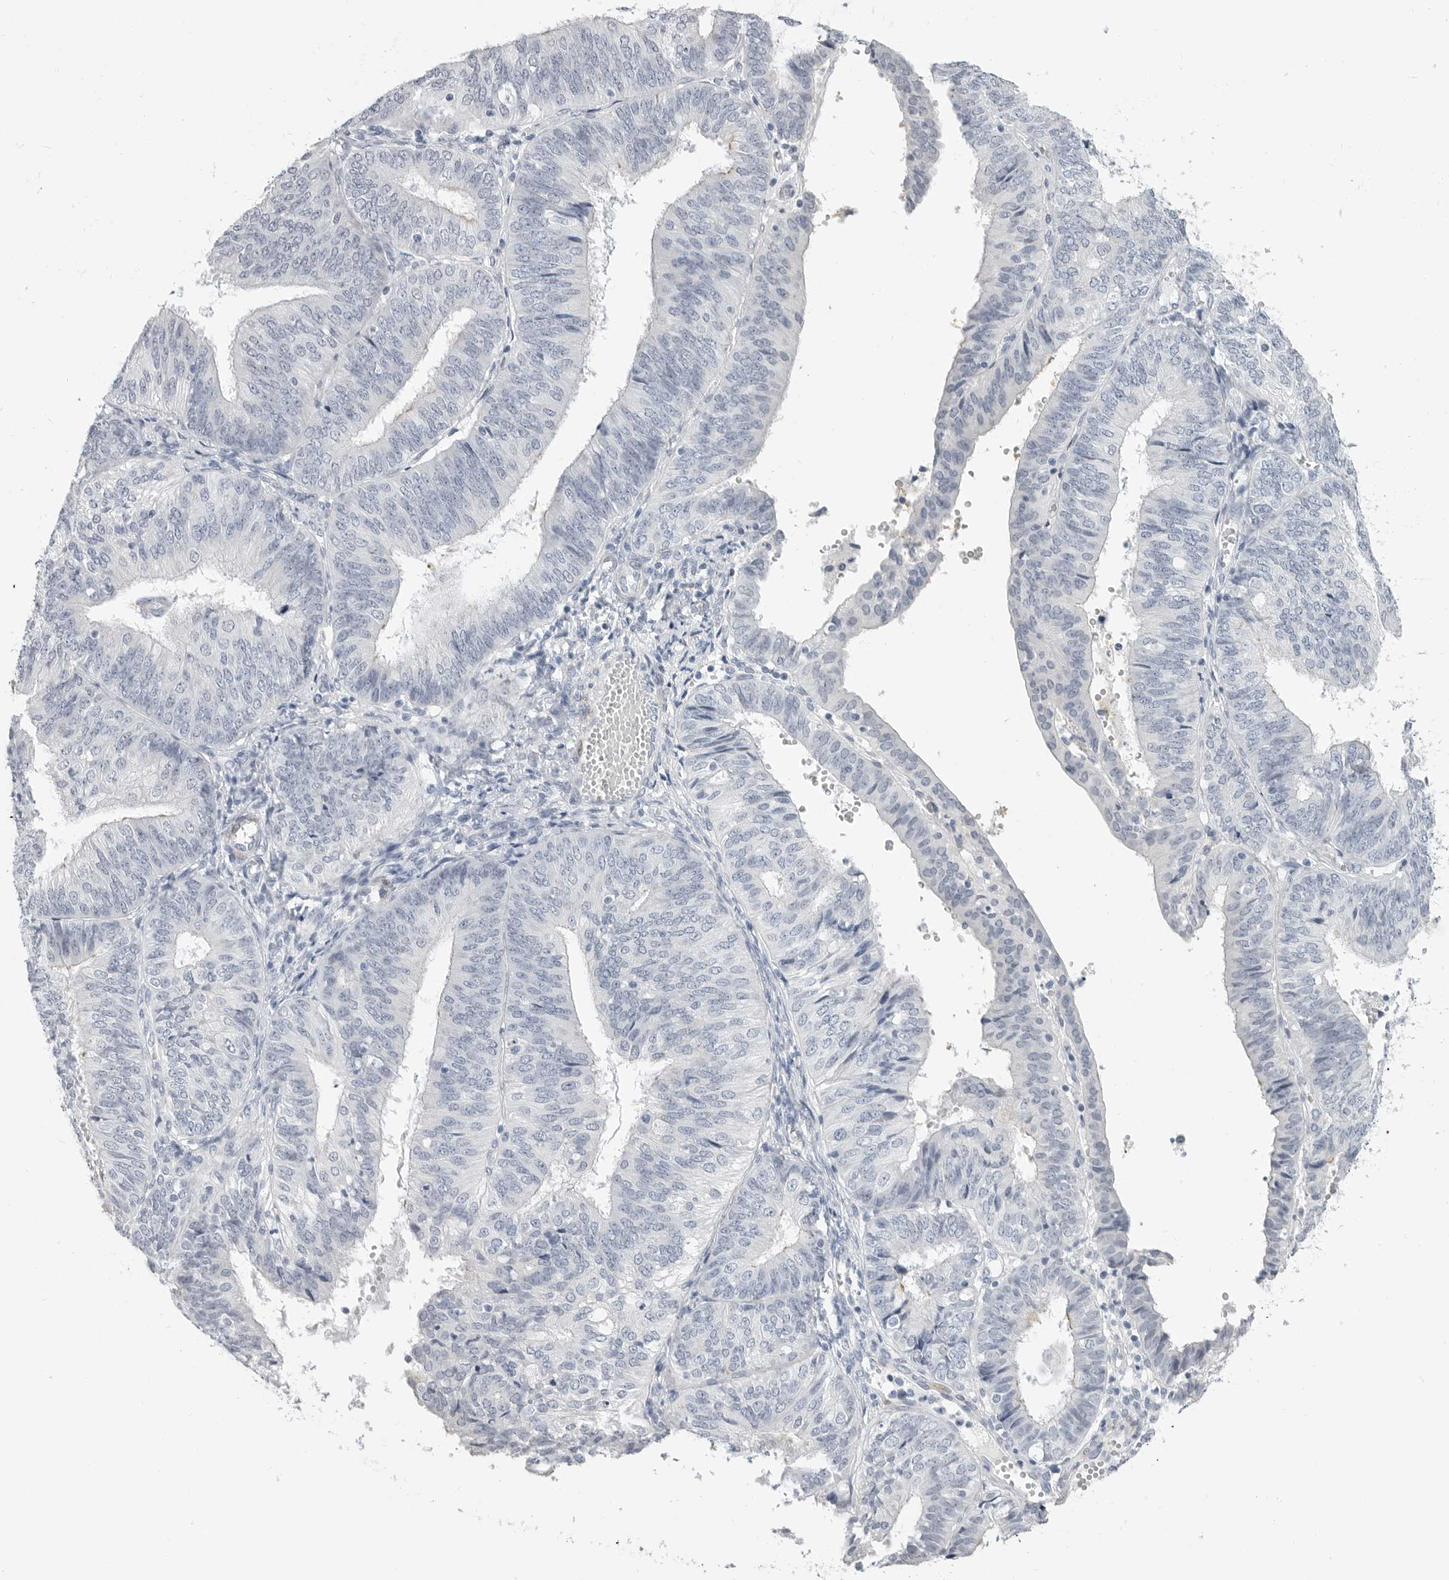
{"staining": {"intensity": "negative", "quantity": "none", "location": "none"}, "tissue": "endometrial cancer", "cell_type": "Tumor cells", "image_type": "cancer", "snomed": [{"axis": "morphology", "description": "Adenocarcinoma, NOS"}, {"axis": "topography", "description": "Endometrium"}], "caption": "Adenocarcinoma (endometrial) was stained to show a protein in brown. There is no significant positivity in tumor cells.", "gene": "PLN", "patient": {"sex": "female", "age": 58}}